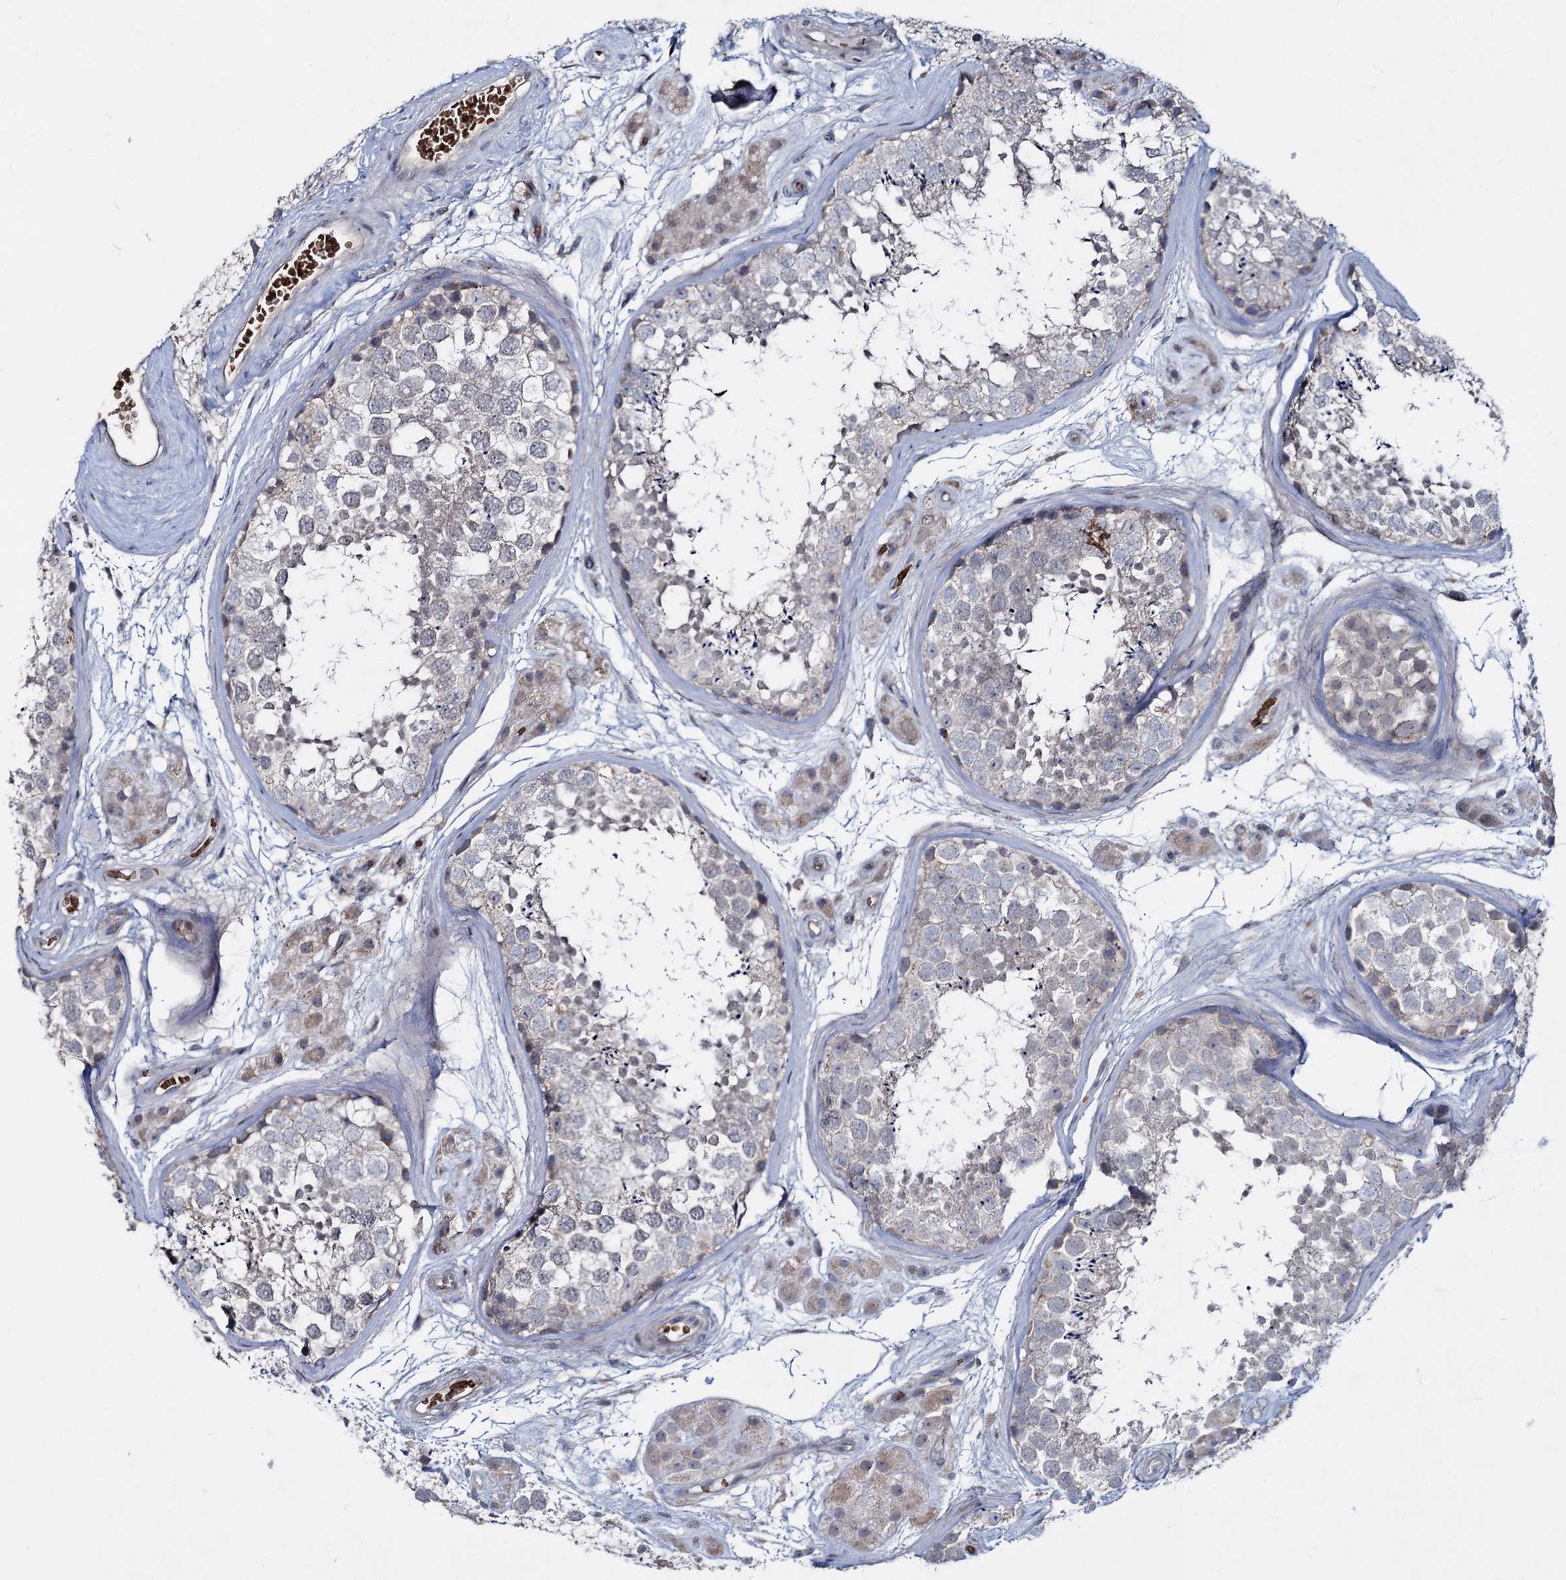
{"staining": {"intensity": "negative", "quantity": "none", "location": "none"}, "tissue": "testis", "cell_type": "Cells in seminiferous ducts", "image_type": "normal", "snomed": [{"axis": "morphology", "description": "Normal tissue, NOS"}, {"axis": "topography", "description": "Testis"}], "caption": "Immunohistochemical staining of normal testis shows no significant staining in cells in seminiferous ducts. Nuclei are stained in blue.", "gene": "RNF6", "patient": {"sex": "male", "age": 56}}